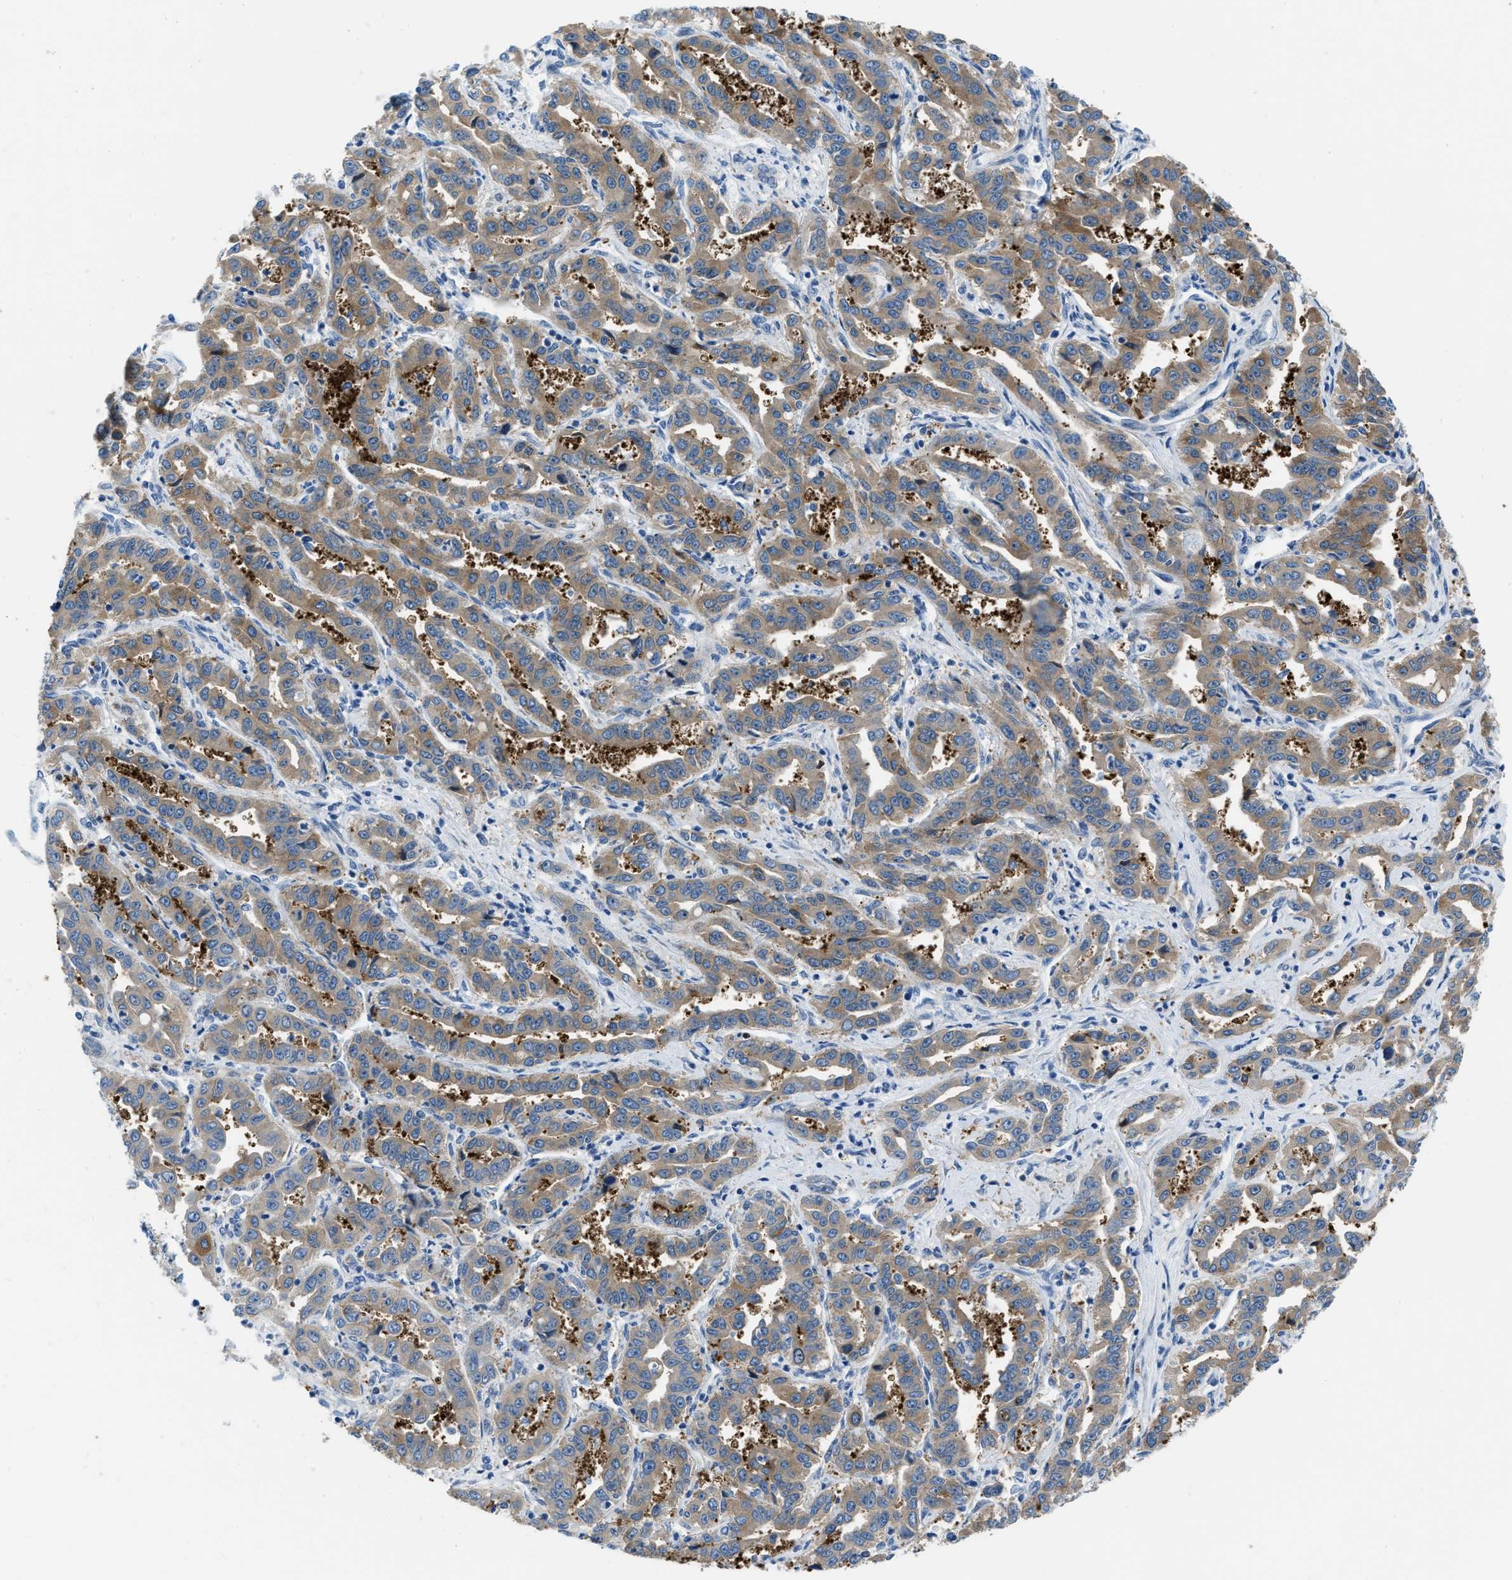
{"staining": {"intensity": "weak", "quantity": ">75%", "location": "cytoplasmic/membranous"}, "tissue": "liver cancer", "cell_type": "Tumor cells", "image_type": "cancer", "snomed": [{"axis": "morphology", "description": "Cholangiocarcinoma"}, {"axis": "topography", "description": "Liver"}], "caption": "Liver cancer (cholangiocarcinoma) stained with IHC reveals weak cytoplasmic/membranous staining in about >75% of tumor cells.", "gene": "PFKP", "patient": {"sex": "male", "age": 59}}